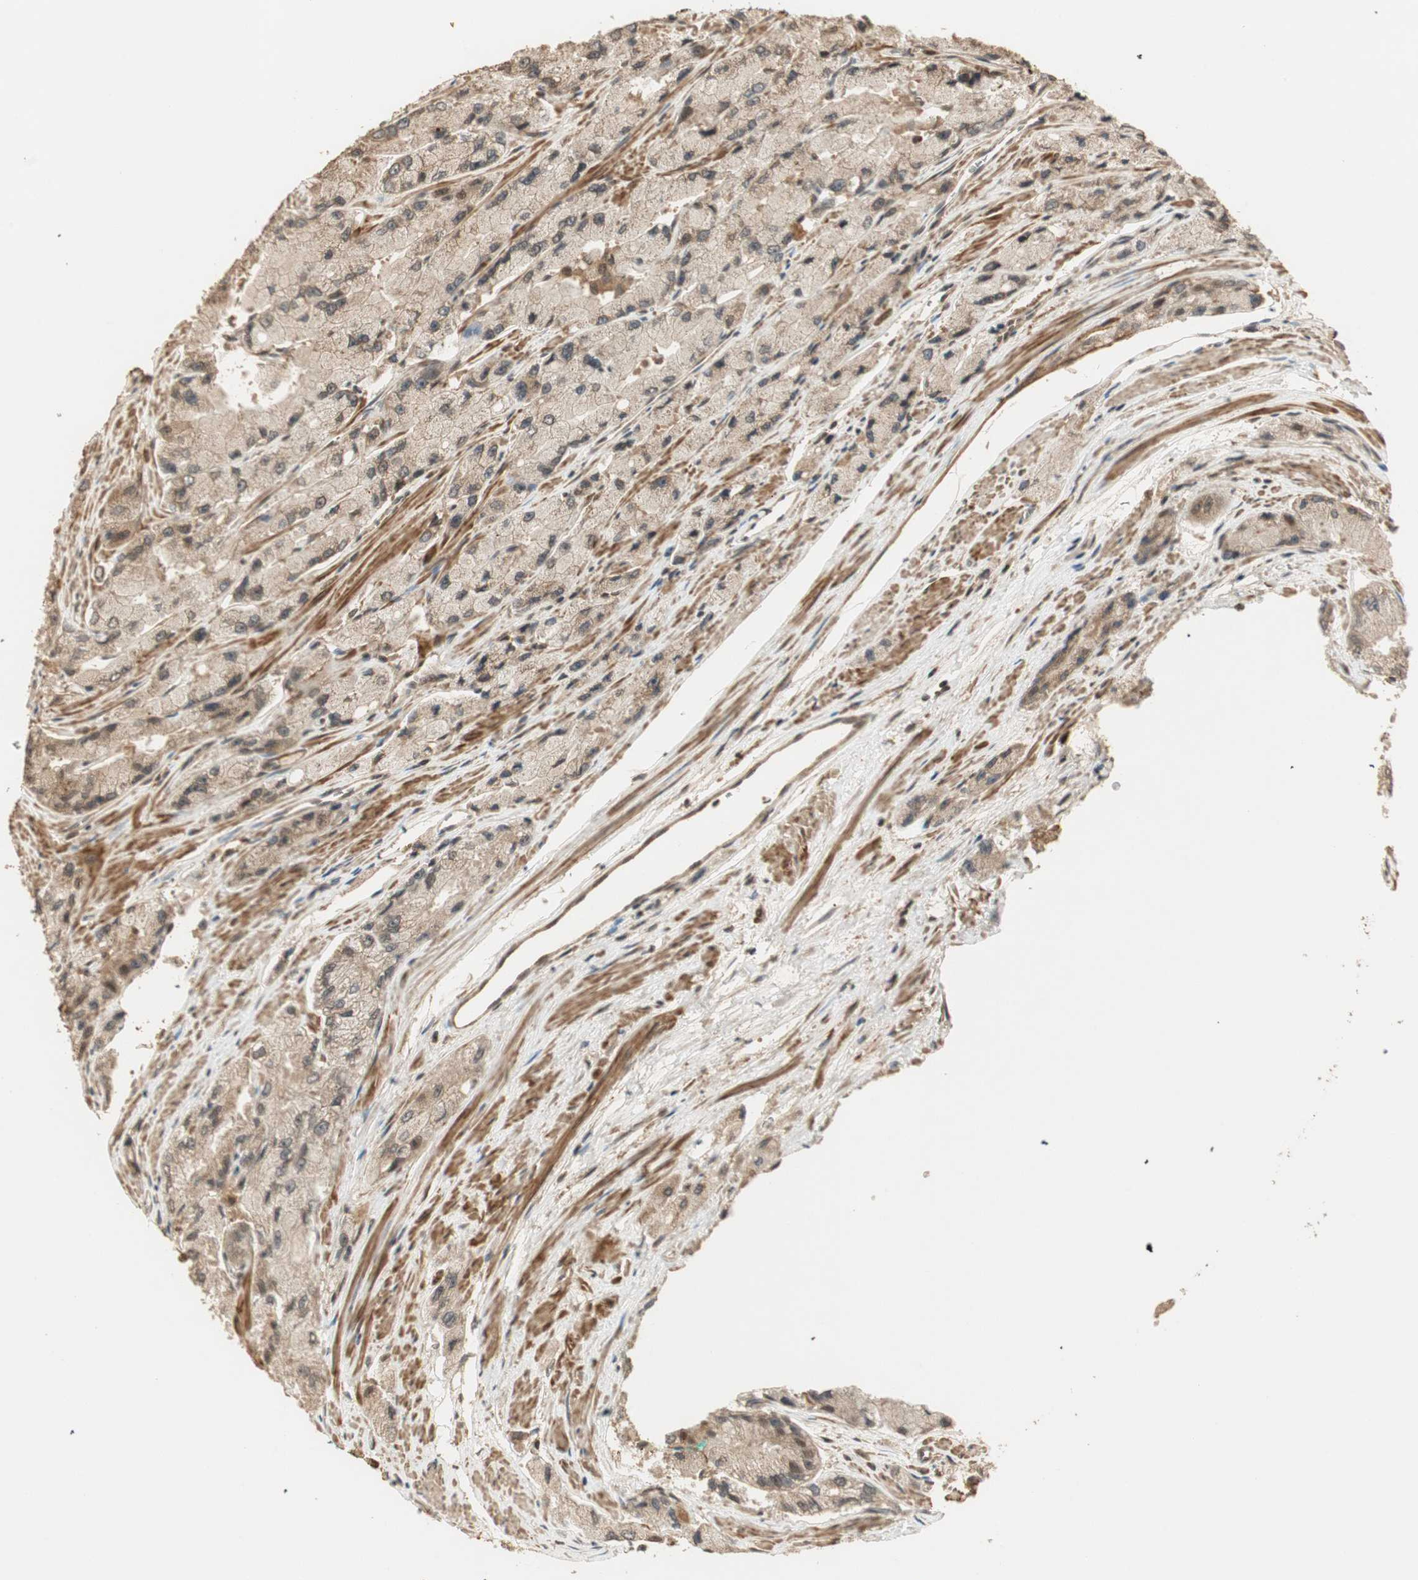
{"staining": {"intensity": "weak", "quantity": ">75%", "location": "cytoplasmic/membranous"}, "tissue": "prostate cancer", "cell_type": "Tumor cells", "image_type": "cancer", "snomed": [{"axis": "morphology", "description": "Adenocarcinoma, High grade"}, {"axis": "topography", "description": "Prostate"}], "caption": "This is an image of IHC staining of prostate high-grade adenocarcinoma, which shows weak expression in the cytoplasmic/membranous of tumor cells.", "gene": "ZSCAN31", "patient": {"sex": "male", "age": 58}}